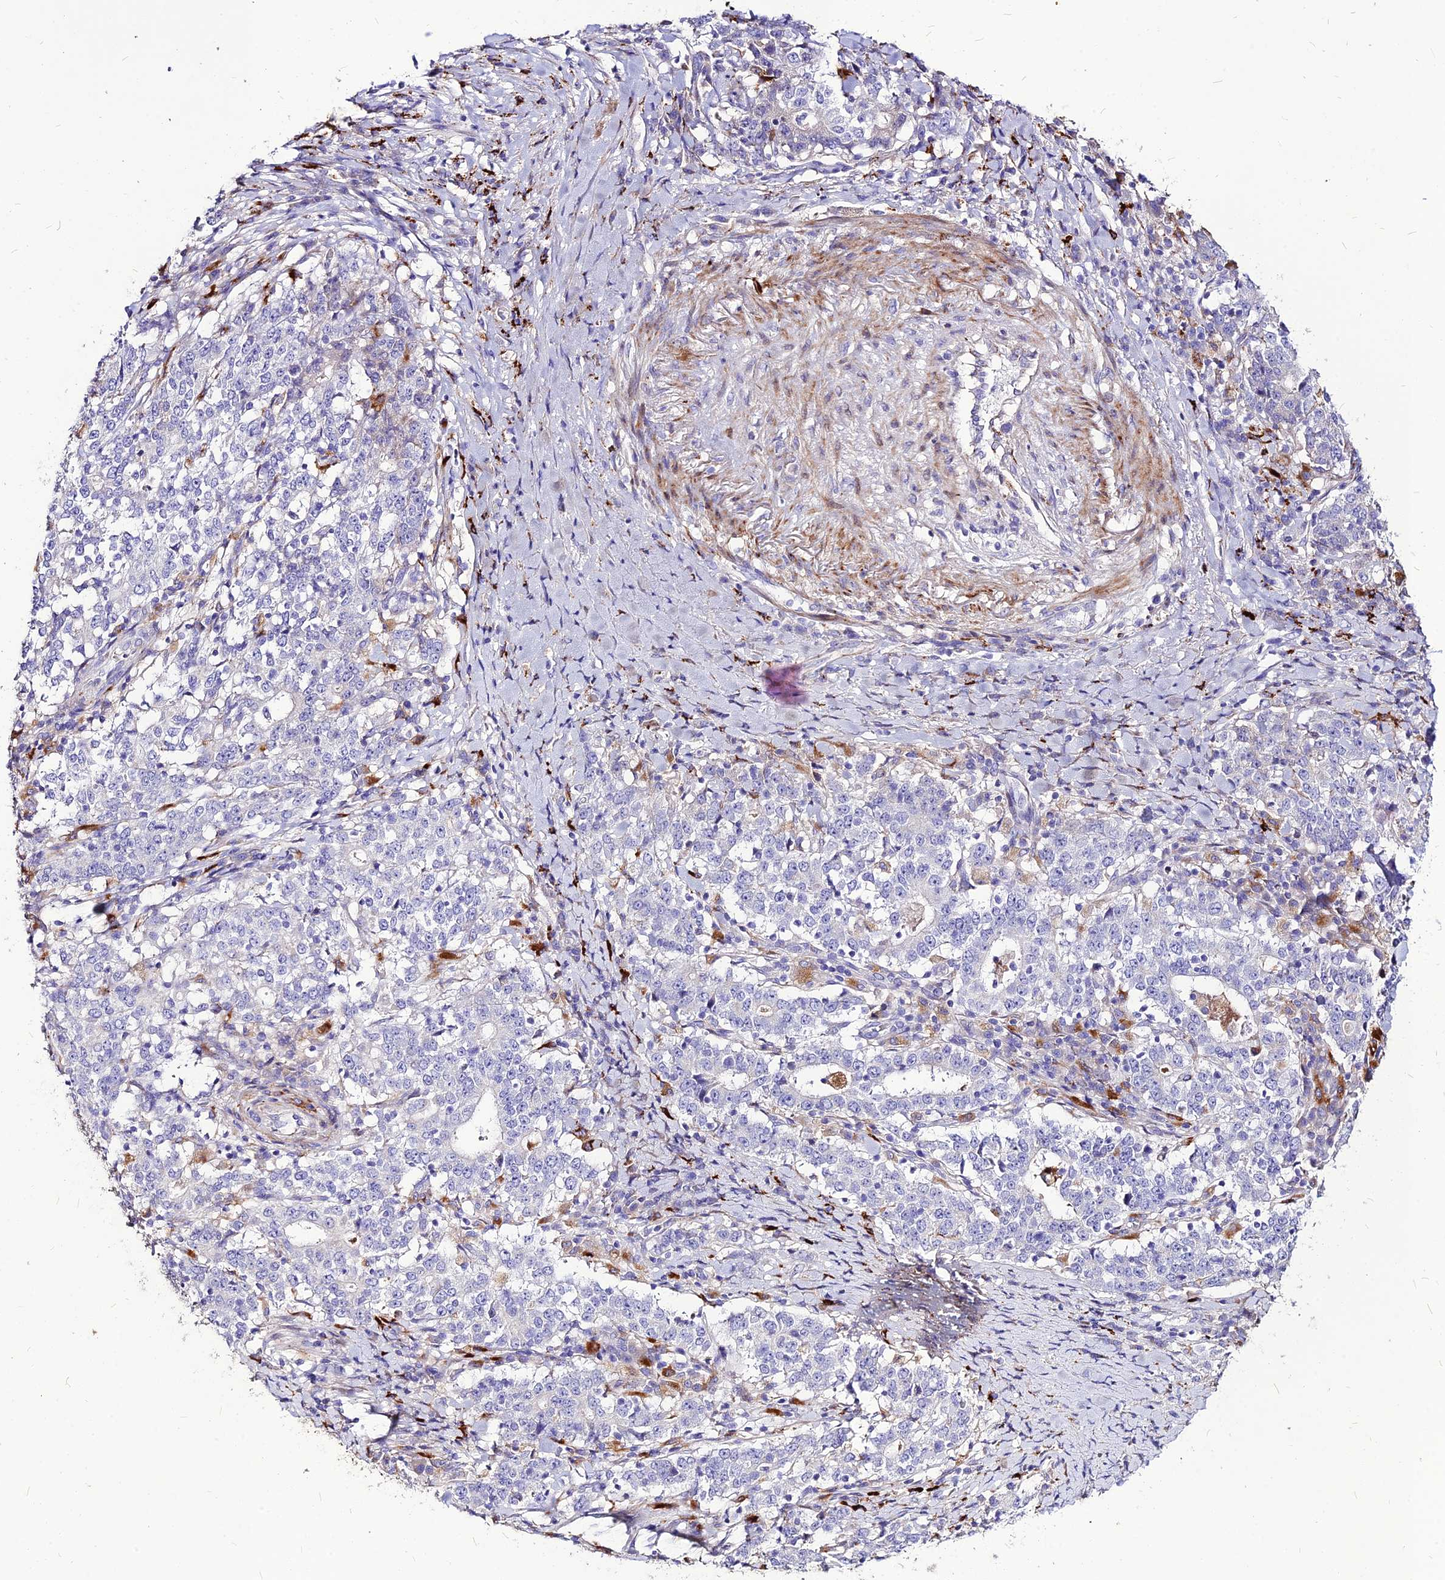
{"staining": {"intensity": "negative", "quantity": "none", "location": "none"}, "tissue": "stomach cancer", "cell_type": "Tumor cells", "image_type": "cancer", "snomed": [{"axis": "morphology", "description": "Adenocarcinoma, NOS"}, {"axis": "topography", "description": "Stomach"}], "caption": "Immunohistochemical staining of stomach adenocarcinoma reveals no significant positivity in tumor cells.", "gene": "RIMOC1", "patient": {"sex": "male", "age": 59}}